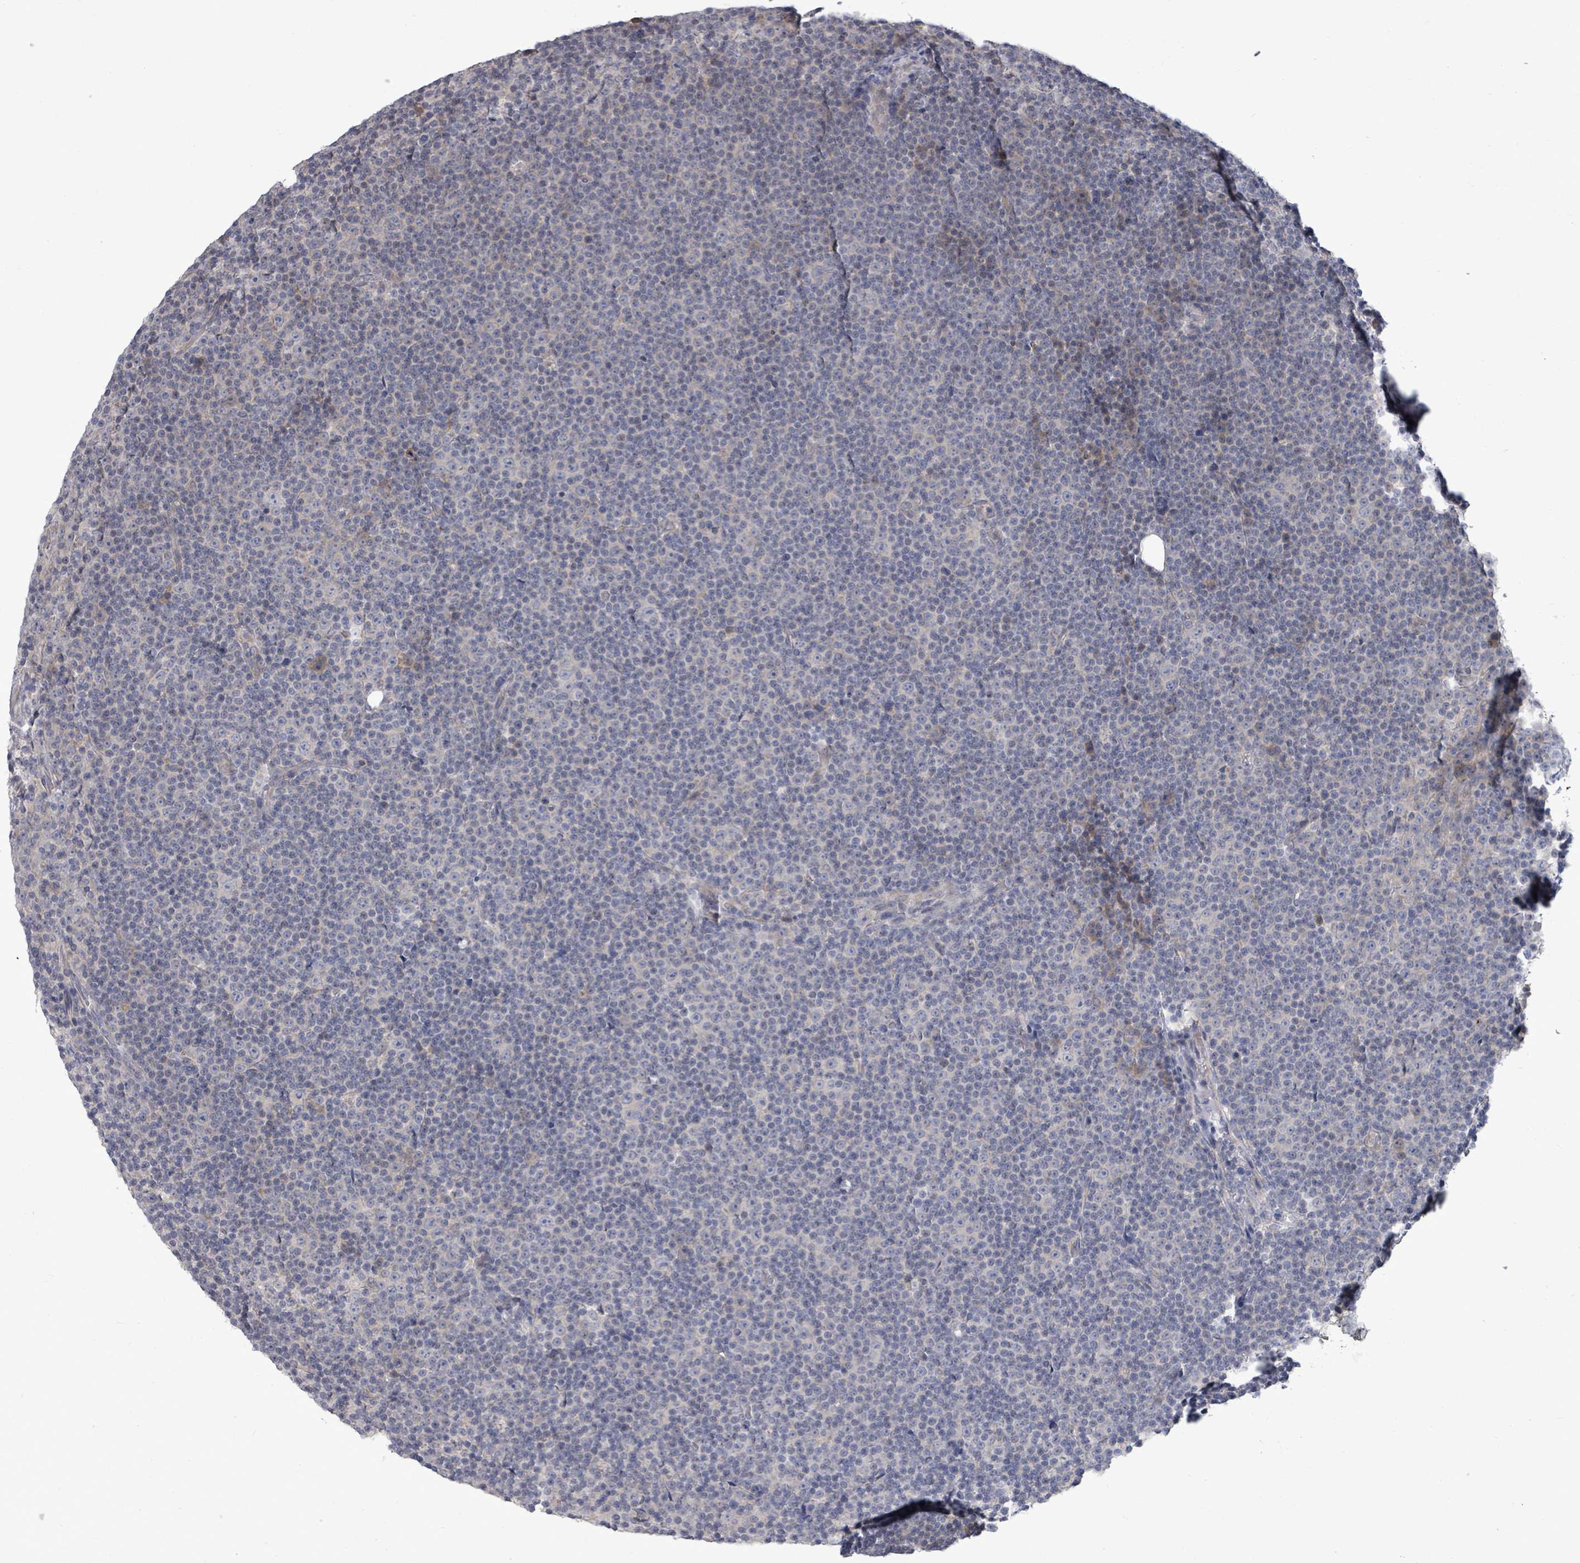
{"staining": {"intensity": "negative", "quantity": "none", "location": "none"}, "tissue": "lymphoma", "cell_type": "Tumor cells", "image_type": "cancer", "snomed": [{"axis": "morphology", "description": "Malignant lymphoma, non-Hodgkin's type, Low grade"}, {"axis": "topography", "description": "Lymph node"}], "caption": "Immunohistochemistry histopathology image of neoplastic tissue: low-grade malignant lymphoma, non-Hodgkin's type stained with DAB (3,3'-diaminobenzidine) shows no significant protein positivity in tumor cells. (DAB (3,3'-diaminobenzidine) IHC visualized using brightfield microscopy, high magnification).", "gene": "POMGNT2", "patient": {"sex": "female", "age": 67}}